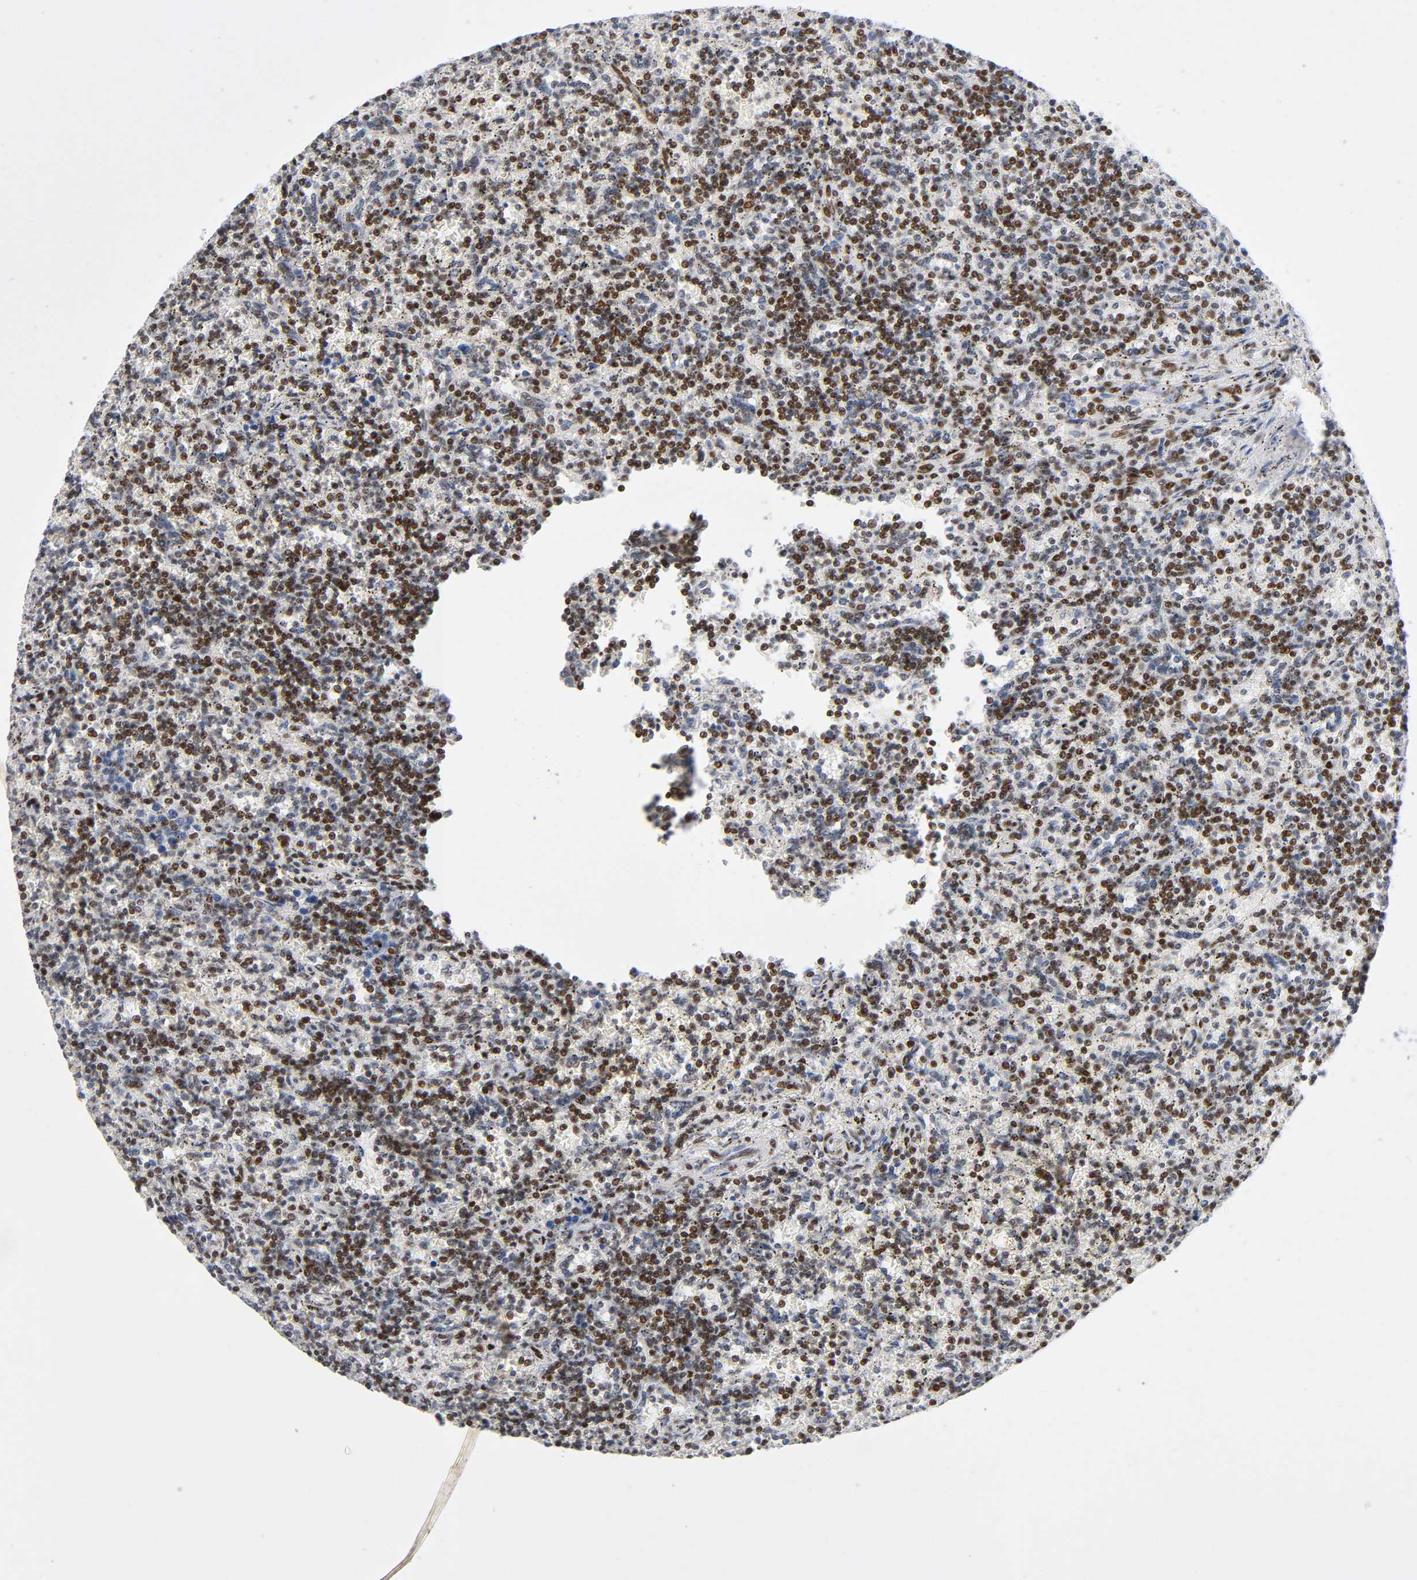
{"staining": {"intensity": "strong", "quantity": "25%-75%", "location": "nuclear"}, "tissue": "lymphoma", "cell_type": "Tumor cells", "image_type": "cancer", "snomed": [{"axis": "morphology", "description": "Malignant lymphoma, non-Hodgkin's type, Low grade"}, {"axis": "topography", "description": "Spleen"}], "caption": "Immunohistochemical staining of low-grade malignant lymphoma, non-Hodgkin's type shows high levels of strong nuclear positivity in about 25%-75% of tumor cells.", "gene": "SP3", "patient": {"sex": "male", "age": 73}}